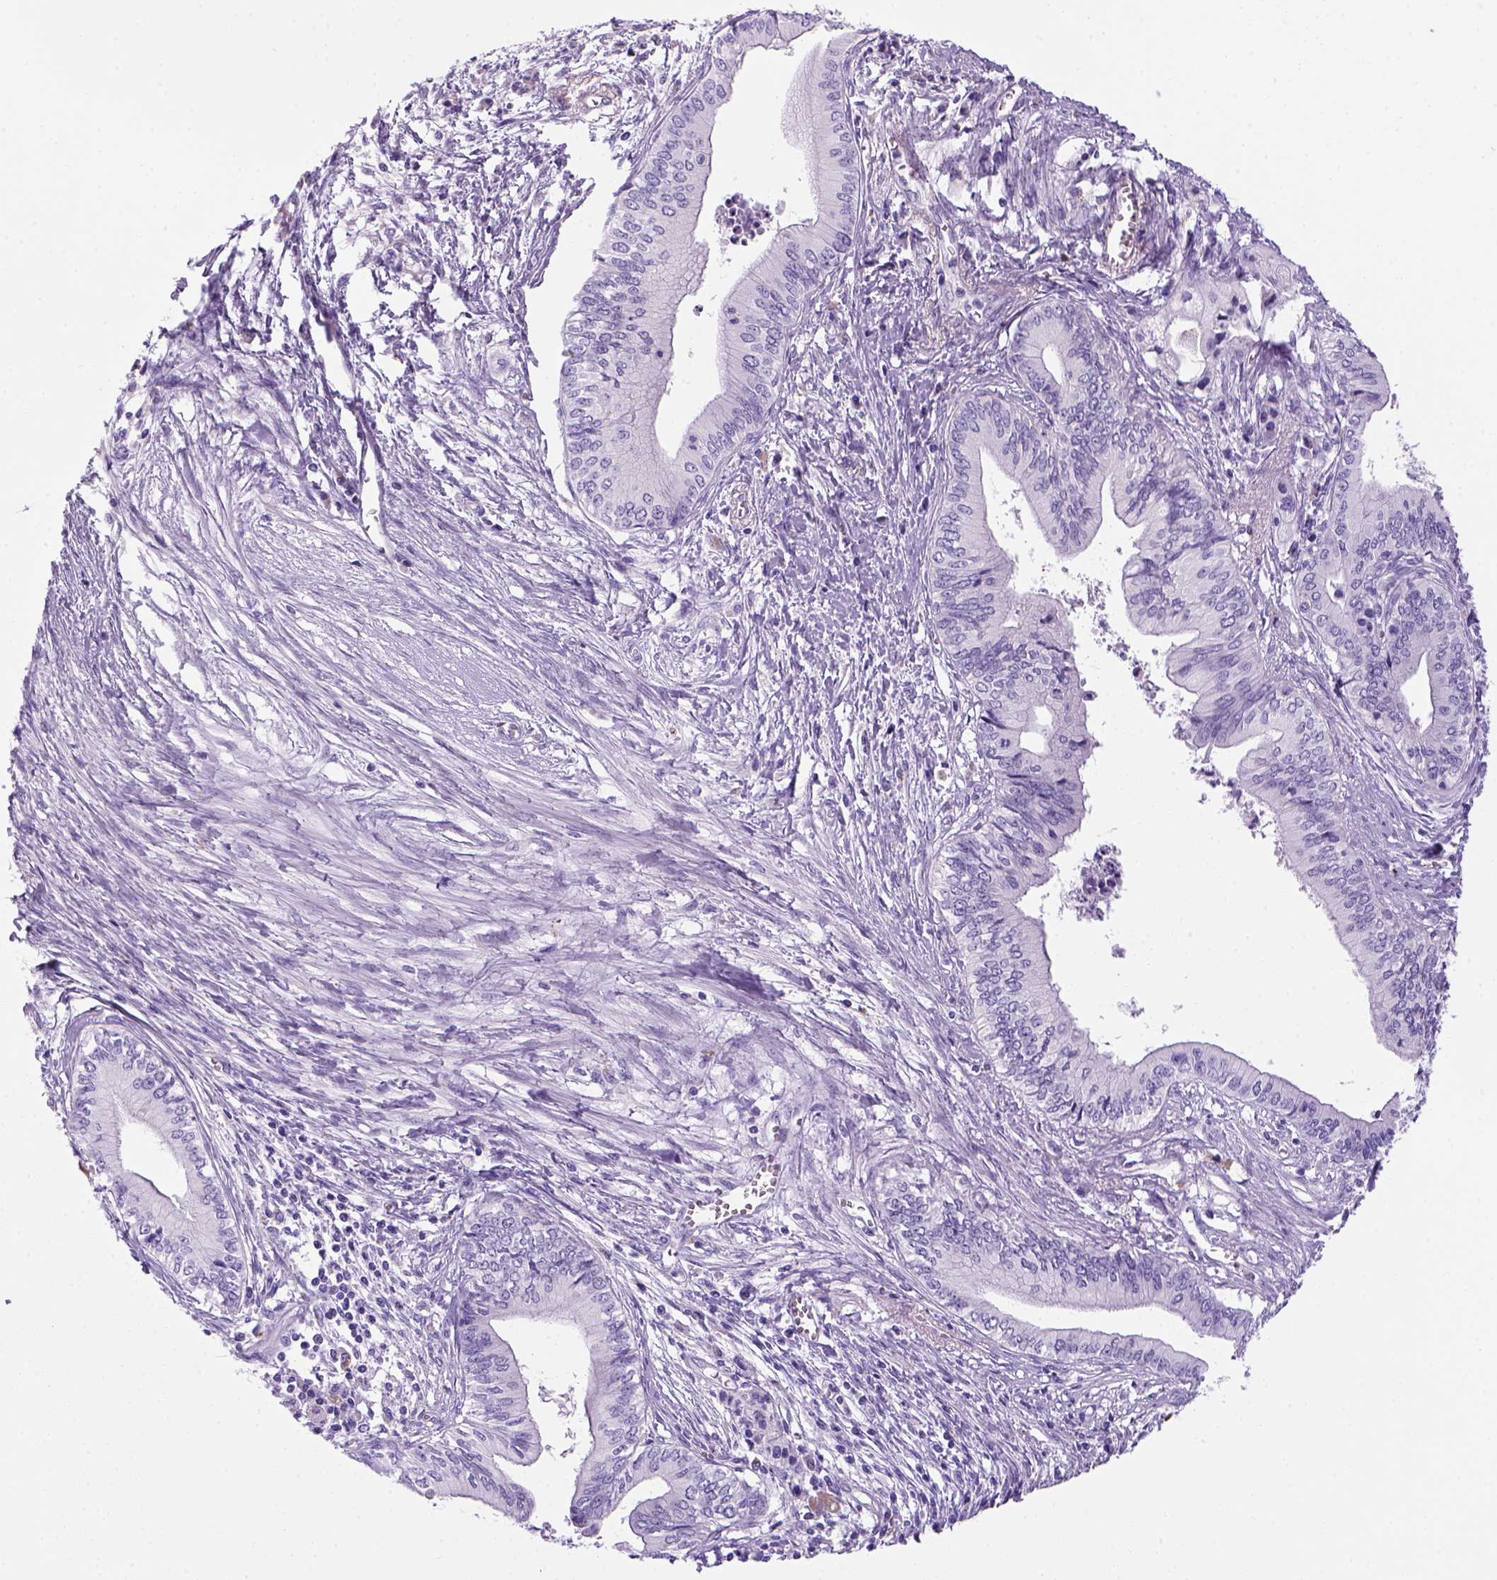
{"staining": {"intensity": "negative", "quantity": "none", "location": "none"}, "tissue": "pancreatic cancer", "cell_type": "Tumor cells", "image_type": "cancer", "snomed": [{"axis": "morphology", "description": "Adenocarcinoma, NOS"}, {"axis": "topography", "description": "Pancreas"}], "caption": "Pancreatic cancer was stained to show a protein in brown. There is no significant staining in tumor cells.", "gene": "ARHGEF33", "patient": {"sex": "female", "age": 61}}